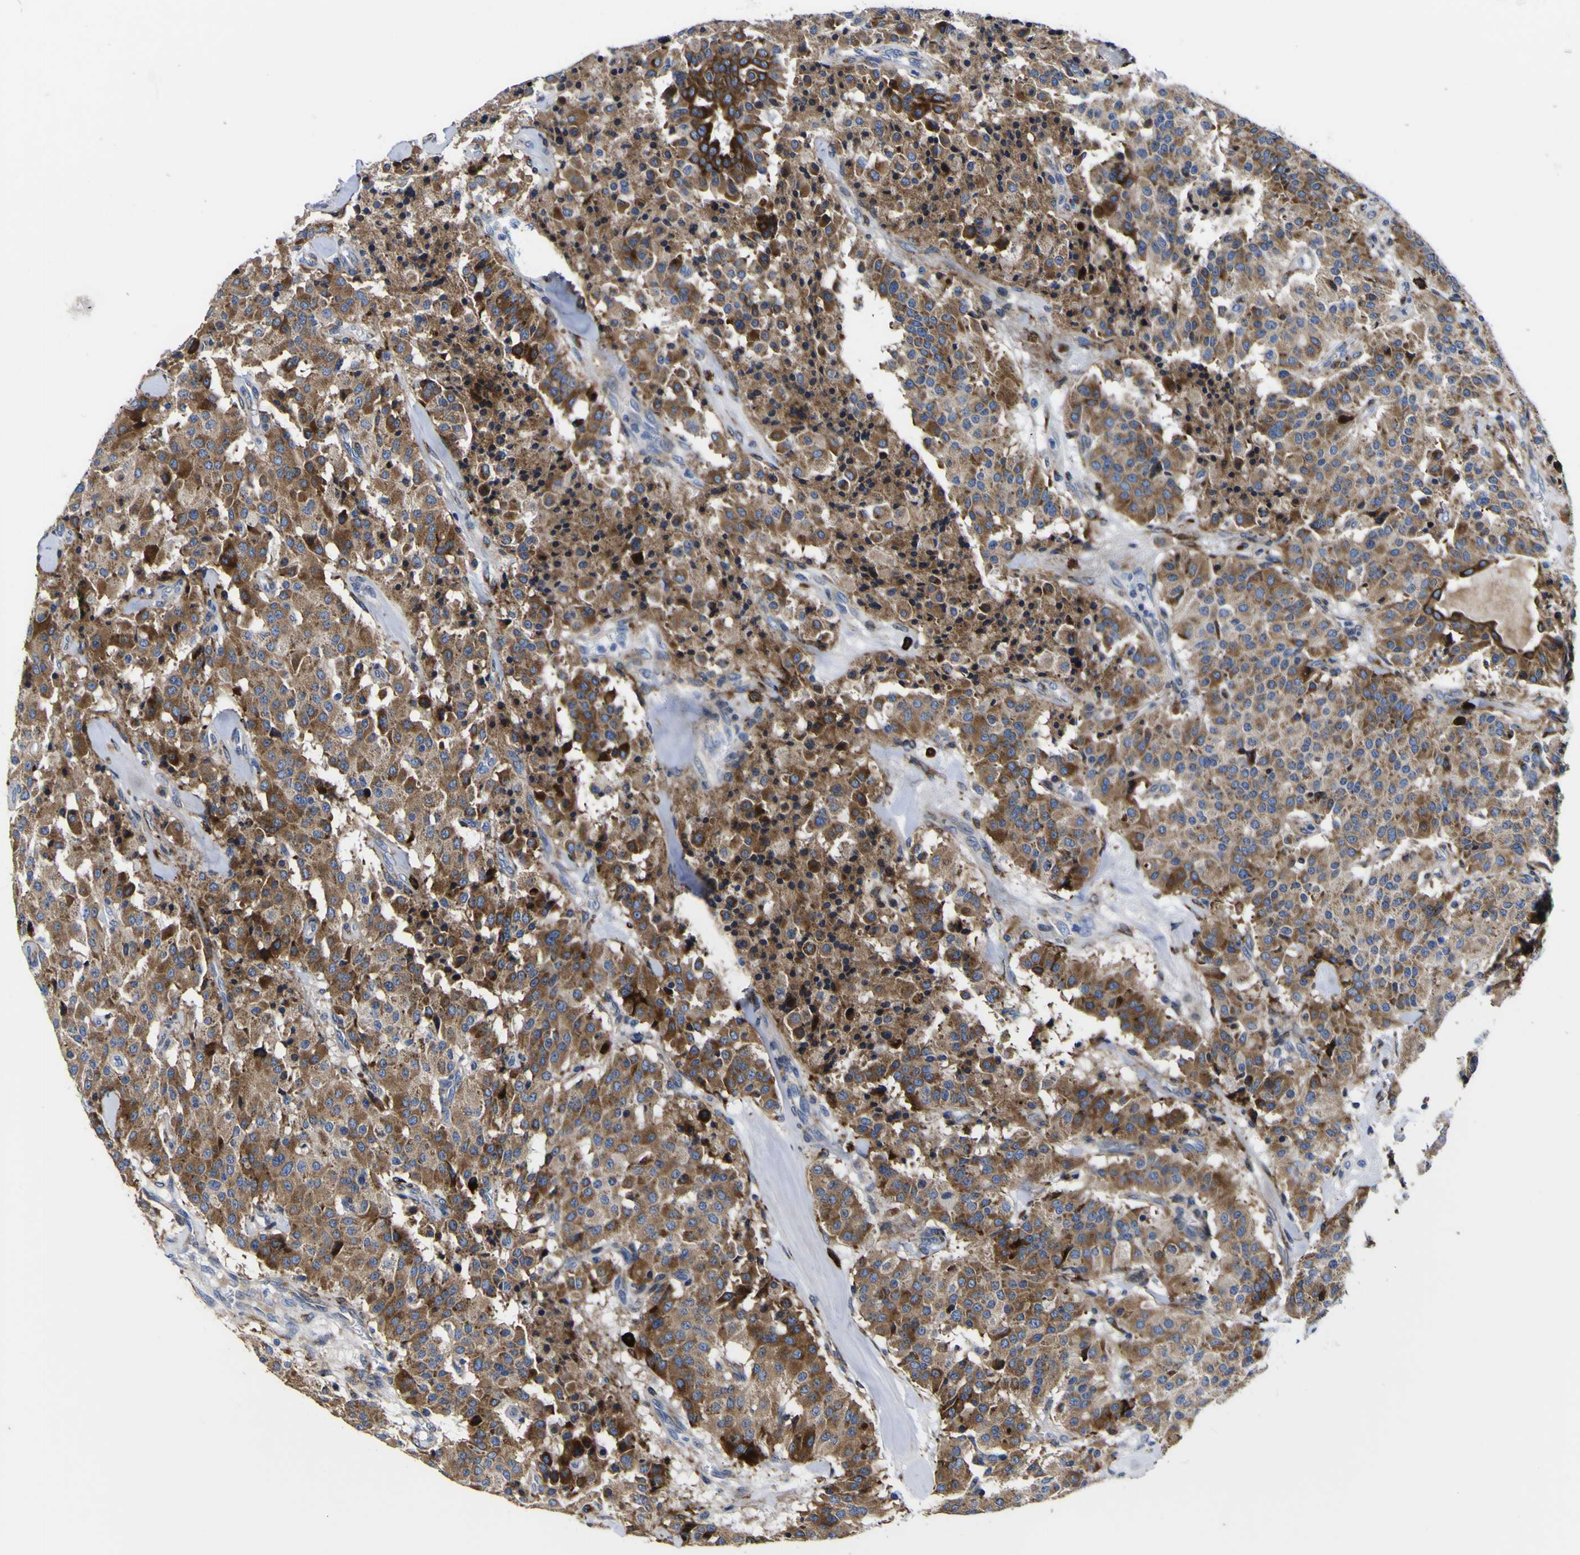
{"staining": {"intensity": "moderate", "quantity": ">75%", "location": "cytoplasmic/membranous"}, "tissue": "carcinoid", "cell_type": "Tumor cells", "image_type": "cancer", "snomed": [{"axis": "morphology", "description": "Carcinoid, malignant, NOS"}, {"axis": "topography", "description": "Lung"}], "caption": "About >75% of tumor cells in carcinoid display moderate cytoplasmic/membranous protein expression as visualized by brown immunohistochemical staining.", "gene": "SCD", "patient": {"sex": "male", "age": 30}}